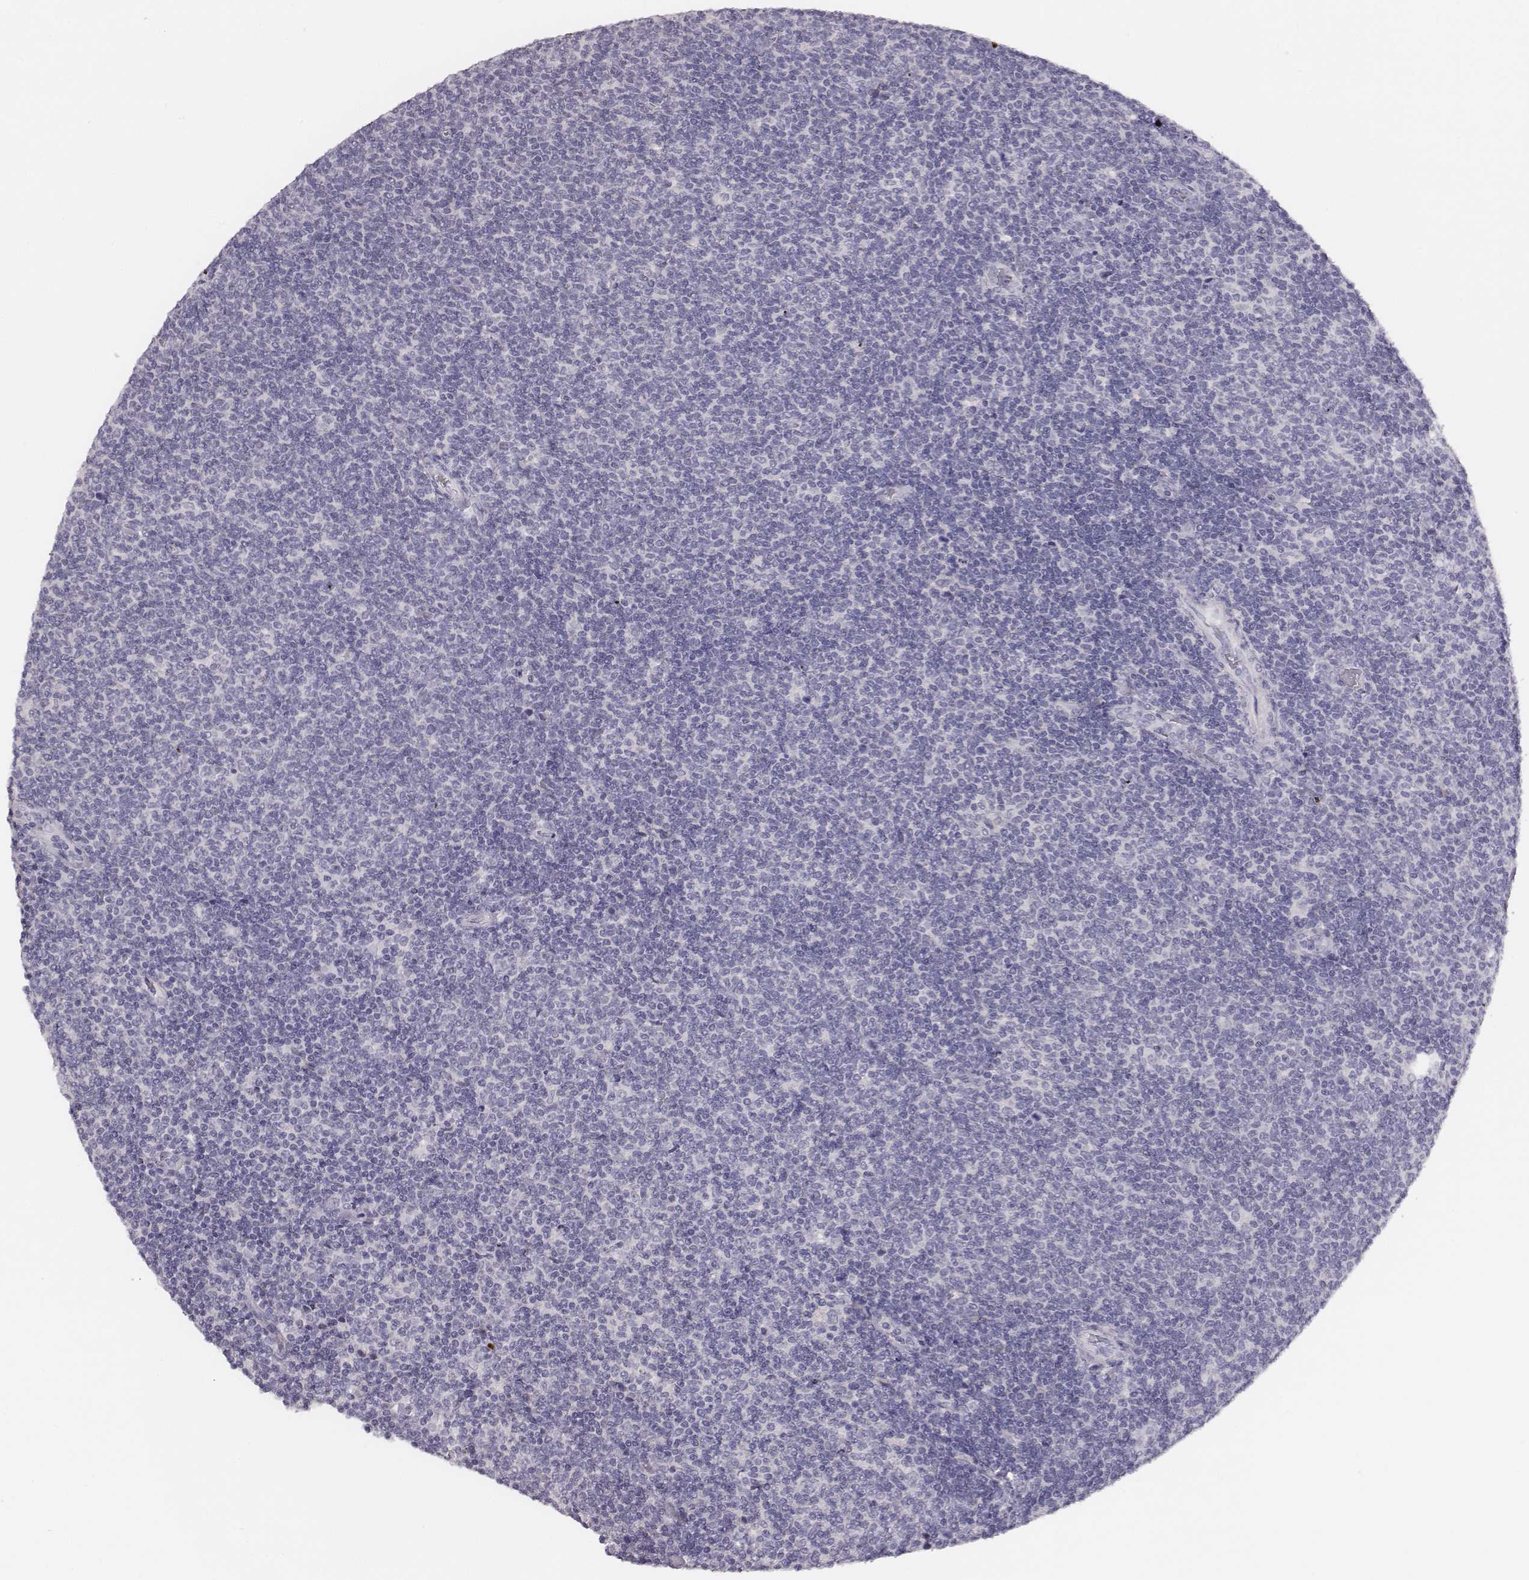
{"staining": {"intensity": "negative", "quantity": "none", "location": "none"}, "tissue": "lymphoma", "cell_type": "Tumor cells", "image_type": "cancer", "snomed": [{"axis": "morphology", "description": "Malignant lymphoma, non-Hodgkin's type, Low grade"}, {"axis": "topography", "description": "Lymph node"}], "caption": "This is an immunohistochemistry micrograph of human low-grade malignant lymphoma, non-Hodgkin's type. There is no expression in tumor cells.", "gene": "MYH6", "patient": {"sex": "male", "age": 52}}